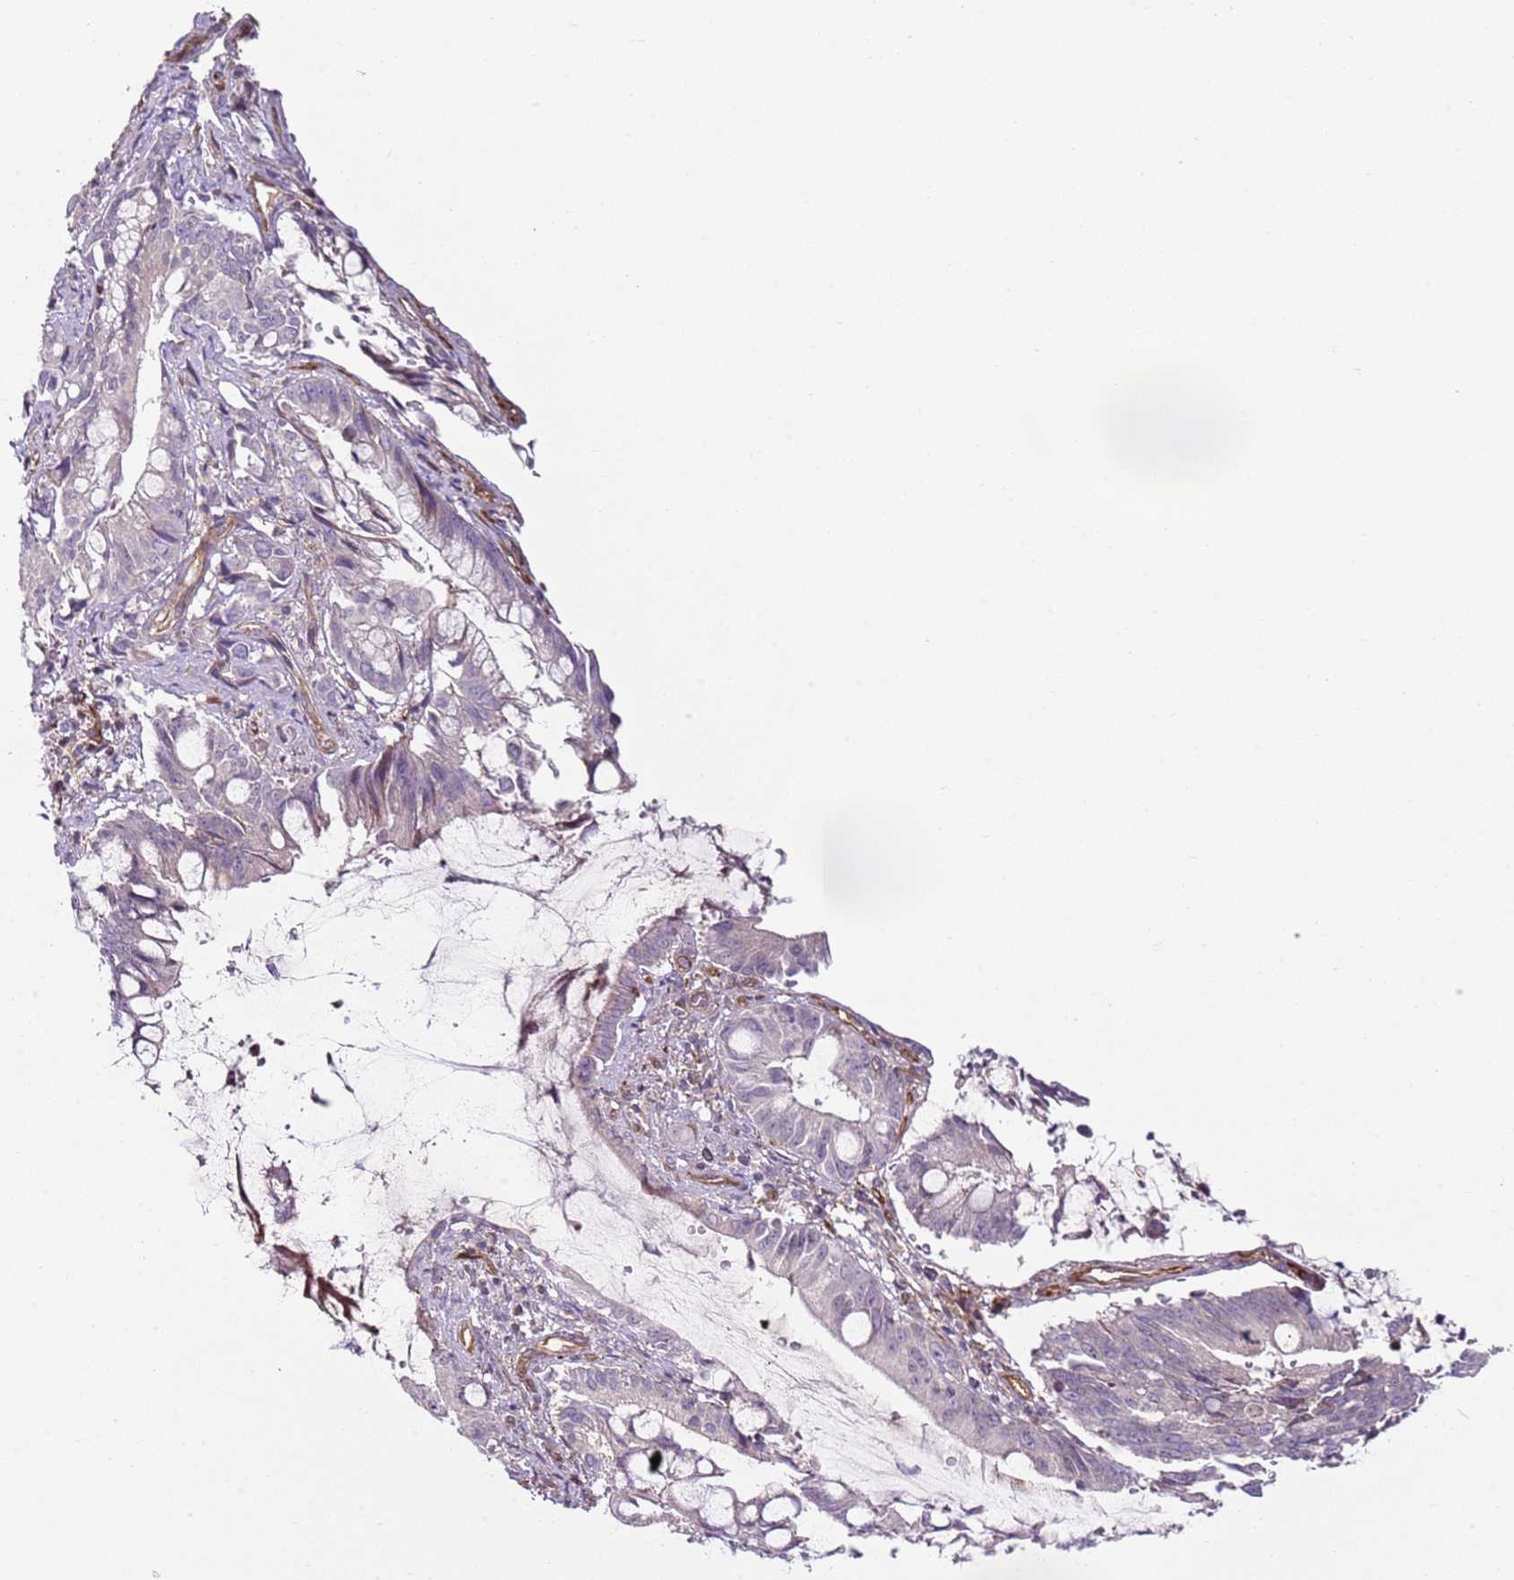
{"staining": {"intensity": "negative", "quantity": "none", "location": "none"}, "tissue": "pancreatic cancer", "cell_type": "Tumor cells", "image_type": "cancer", "snomed": [{"axis": "morphology", "description": "Adenocarcinoma, NOS"}, {"axis": "topography", "description": "Pancreas"}], "caption": "Tumor cells show no significant staining in pancreatic cancer.", "gene": "GNAI3", "patient": {"sex": "male", "age": 68}}